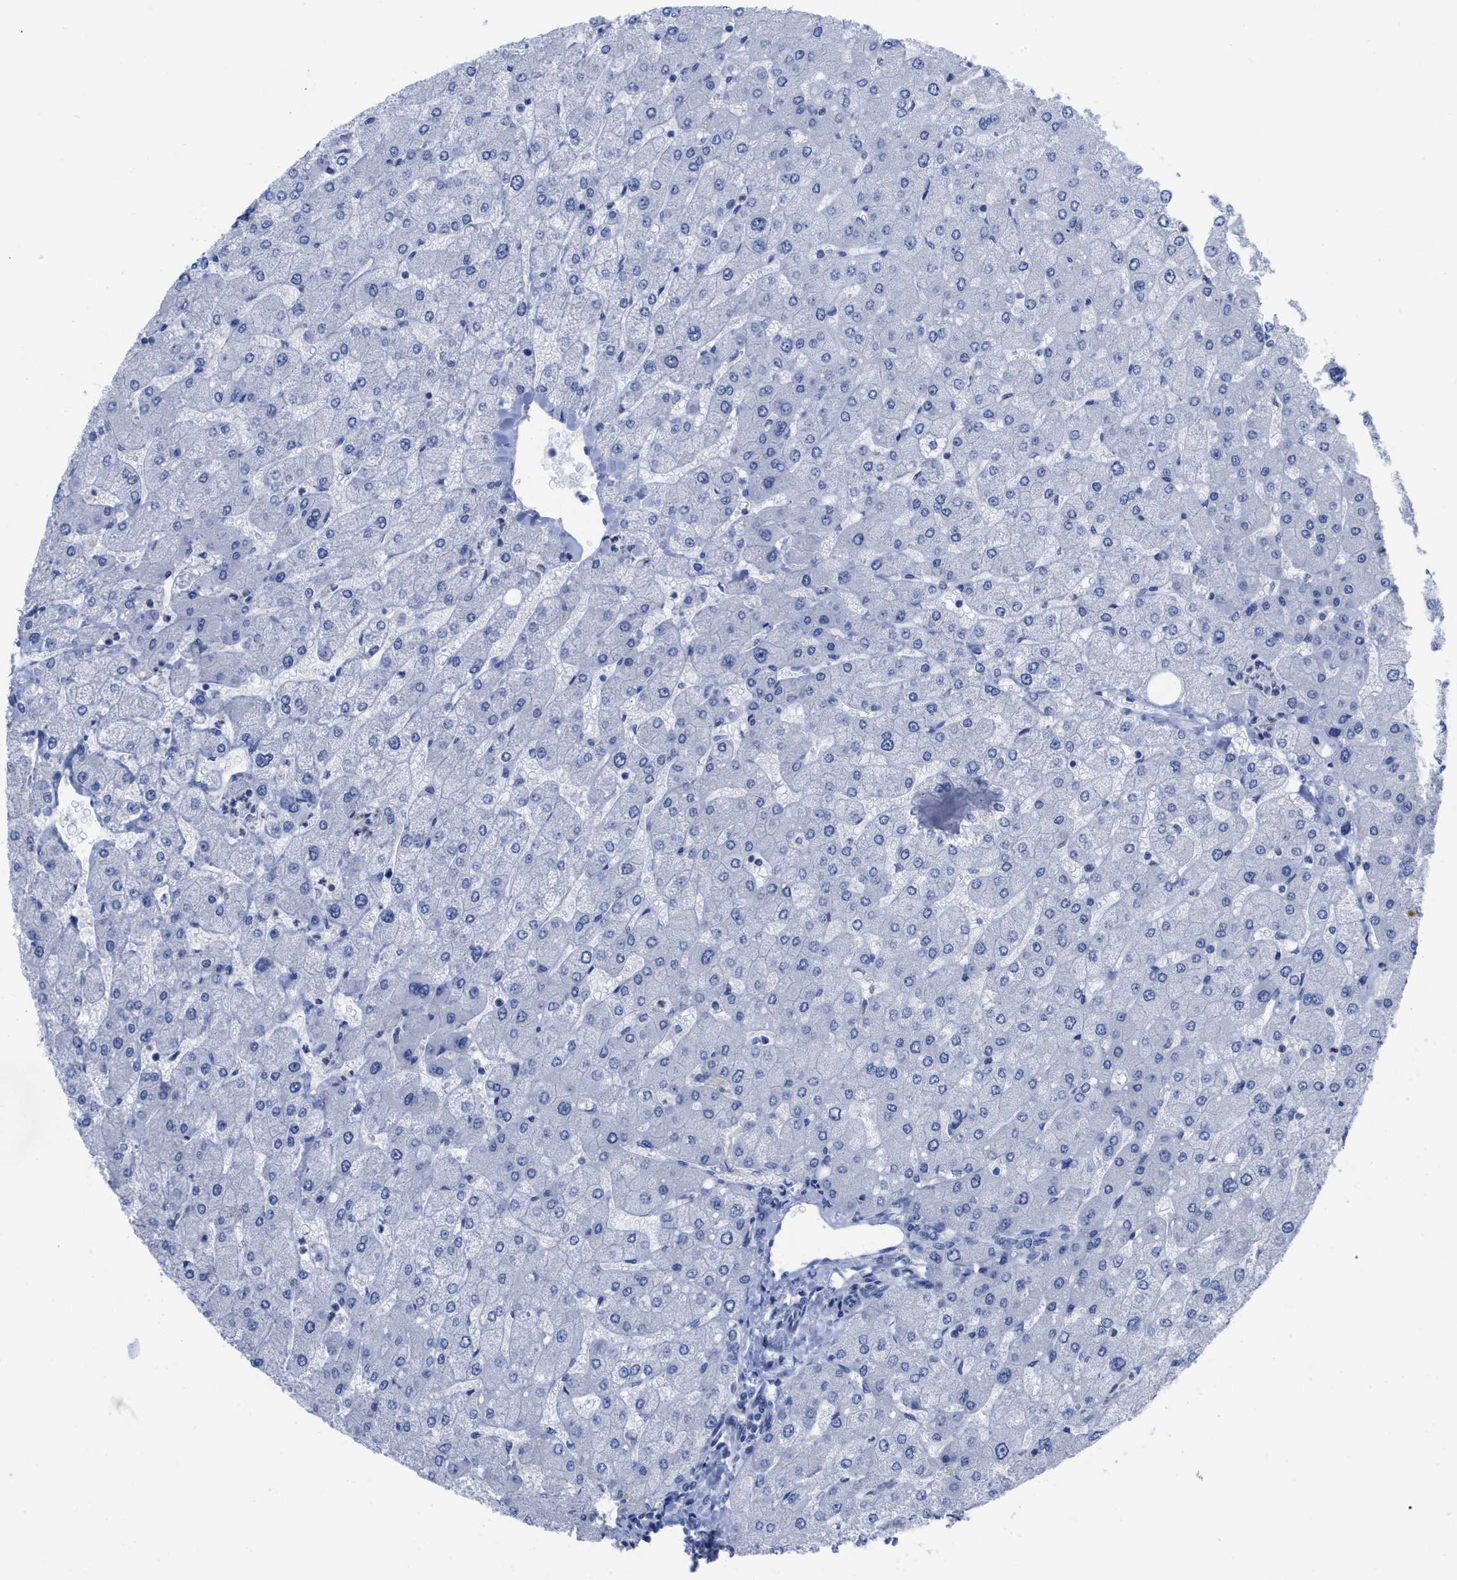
{"staining": {"intensity": "negative", "quantity": "none", "location": "none"}, "tissue": "liver", "cell_type": "Cholangiocytes", "image_type": "normal", "snomed": [{"axis": "morphology", "description": "Normal tissue, NOS"}, {"axis": "topography", "description": "Liver"}], "caption": "This is a micrograph of immunohistochemistry staining of unremarkable liver, which shows no staining in cholangiocytes.", "gene": "ACKR1", "patient": {"sex": "male", "age": 55}}